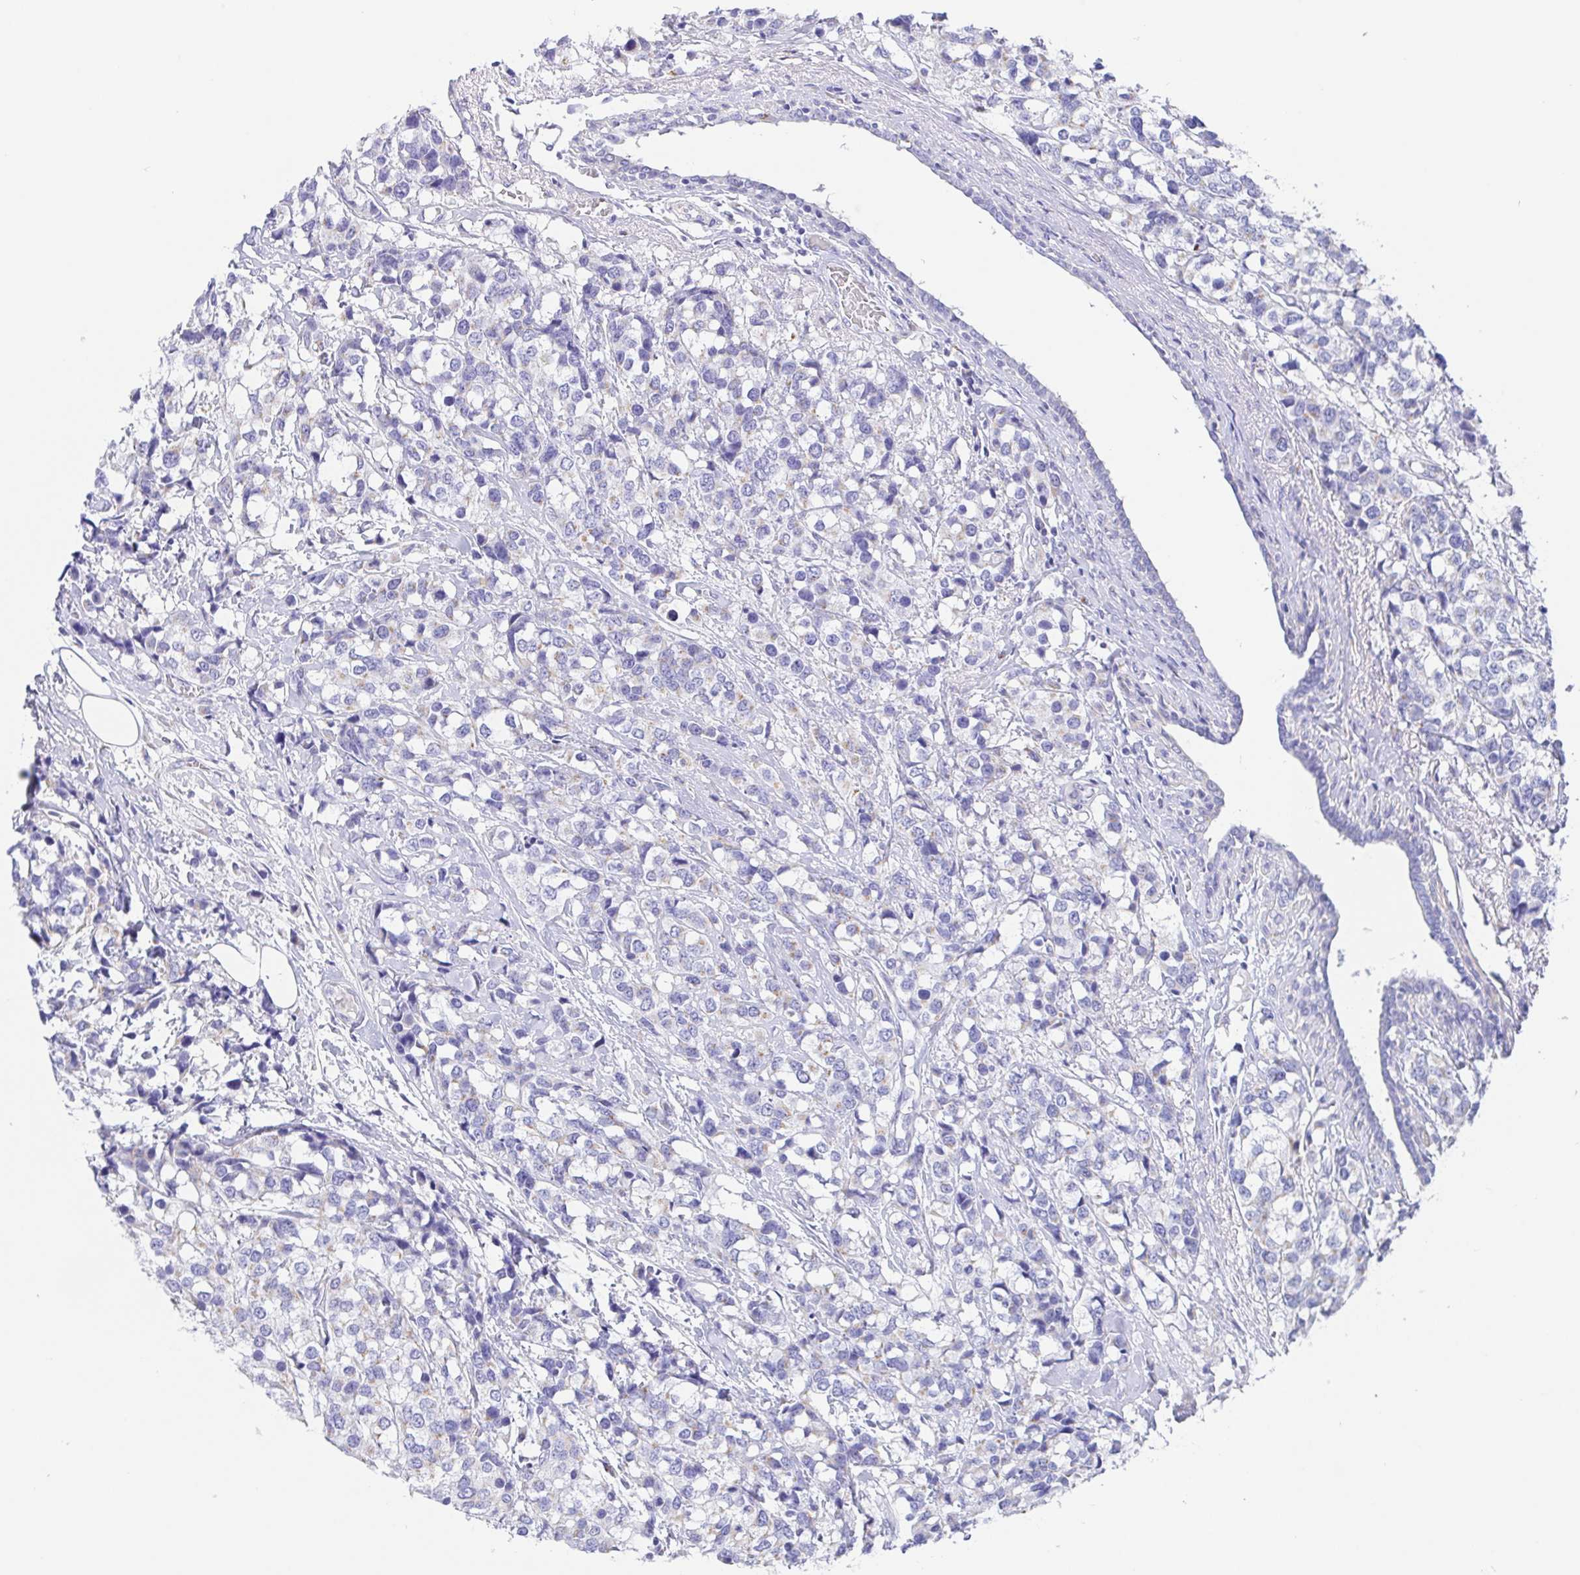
{"staining": {"intensity": "negative", "quantity": "none", "location": "none"}, "tissue": "breast cancer", "cell_type": "Tumor cells", "image_type": "cancer", "snomed": [{"axis": "morphology", "description": "Lobular carcinoma"}, {"axis": "topography", "description": "Breast"}], "caption": "Breast cancer was stained to show a protein in brown. There is no significant staining in tumor cells.", "gene": "SCG3", "patient": {"sex": "female", "age": 59}}